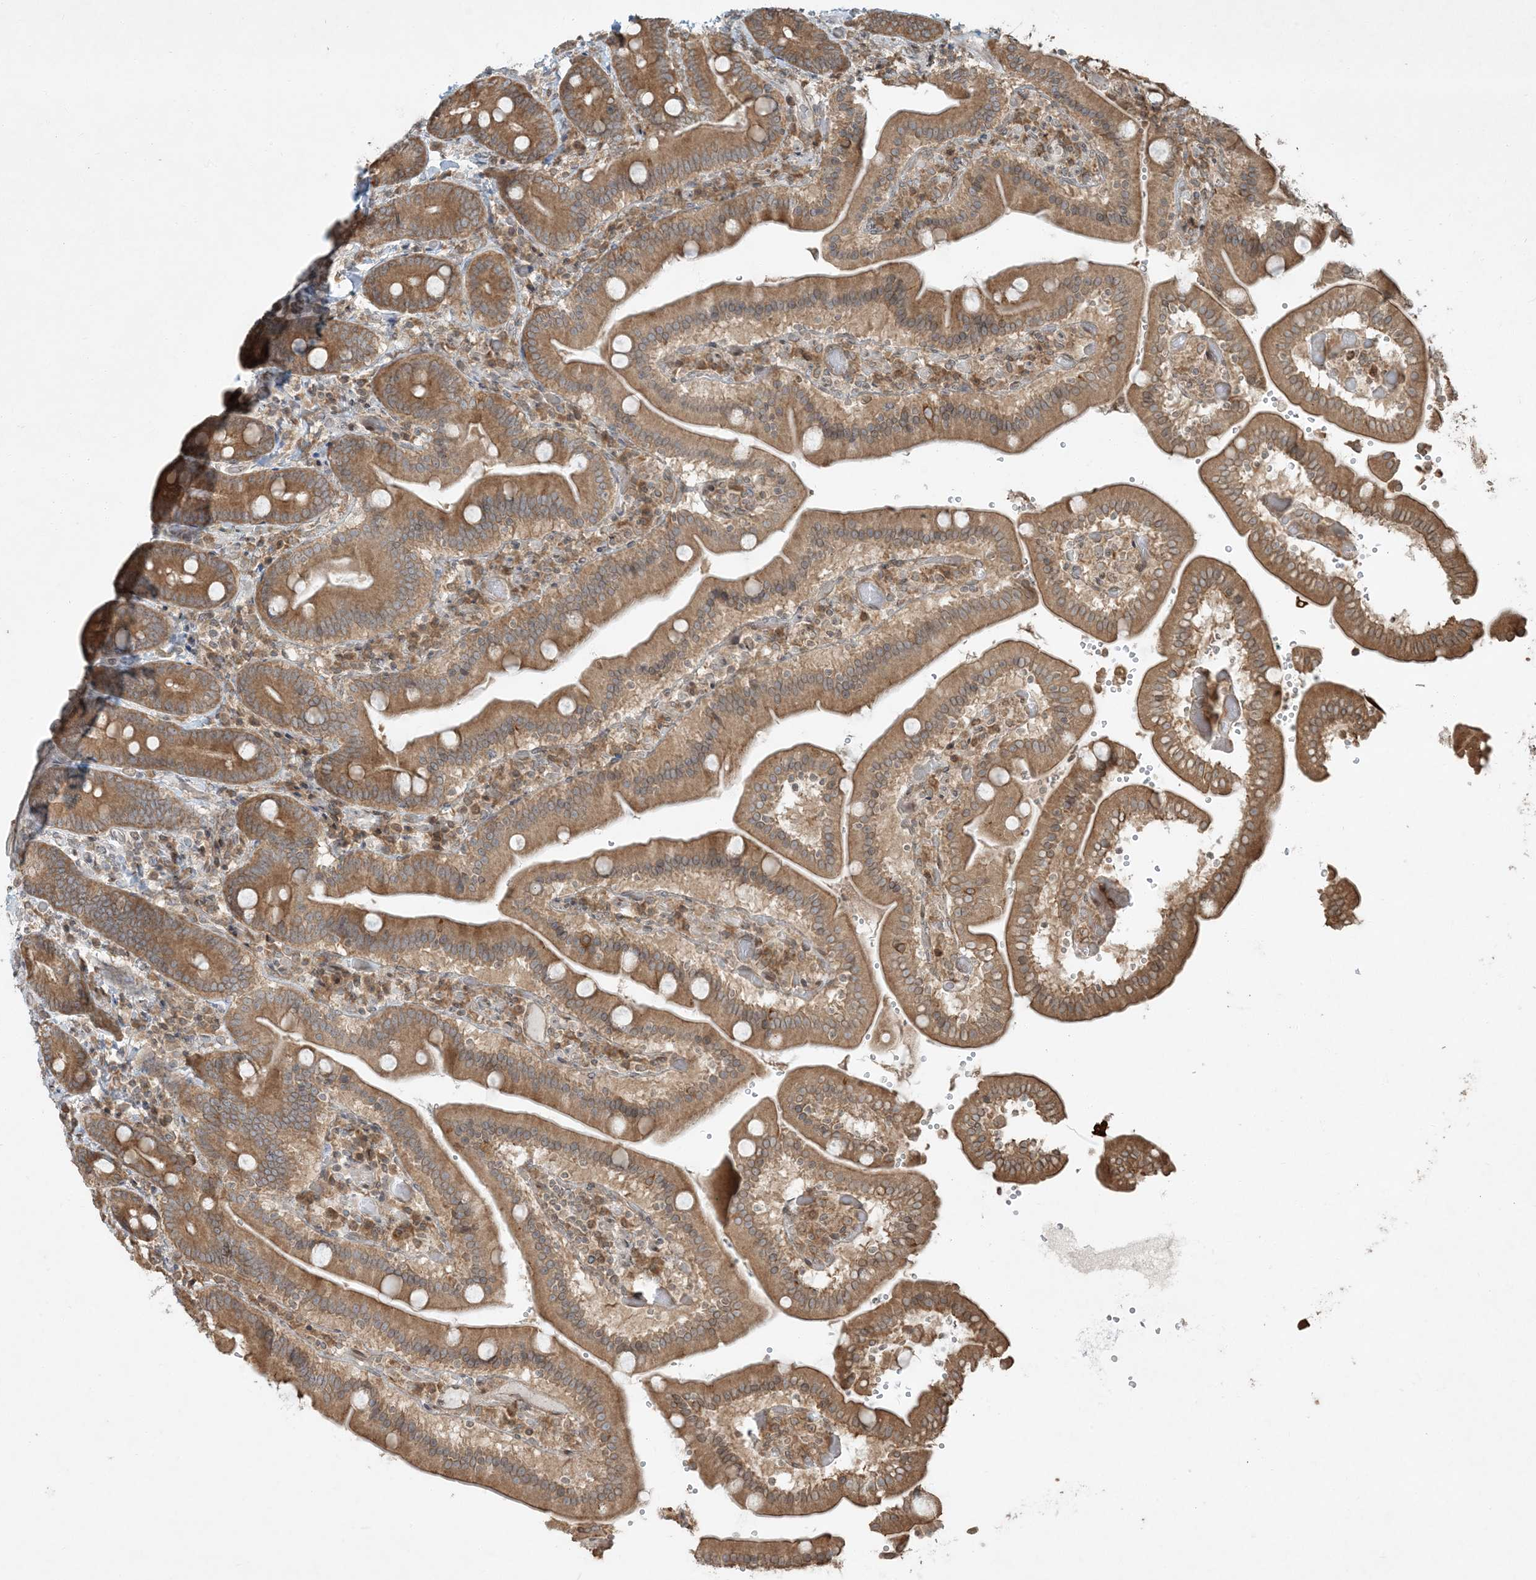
{"staining": {"intensity": "moderate", "quantity": ">75%", "location": "cytoplasmic/membranous"}, "tissue": "duodenum", "cell_type": "Glandular cells", "image_type": "normal", "snomed": [{"axis": "morphology", "description": "Normal tissue, NOS"}, {"axis": "topography", "description": "Duodenum"}], "caption": "Protein expression analysis of normal duodenum reveals moderate cytoplasmic/membranous staining in about >75% of glandular cells.", "gene": "COMMD8", "patient": {"sex": "female", "age": 62}}